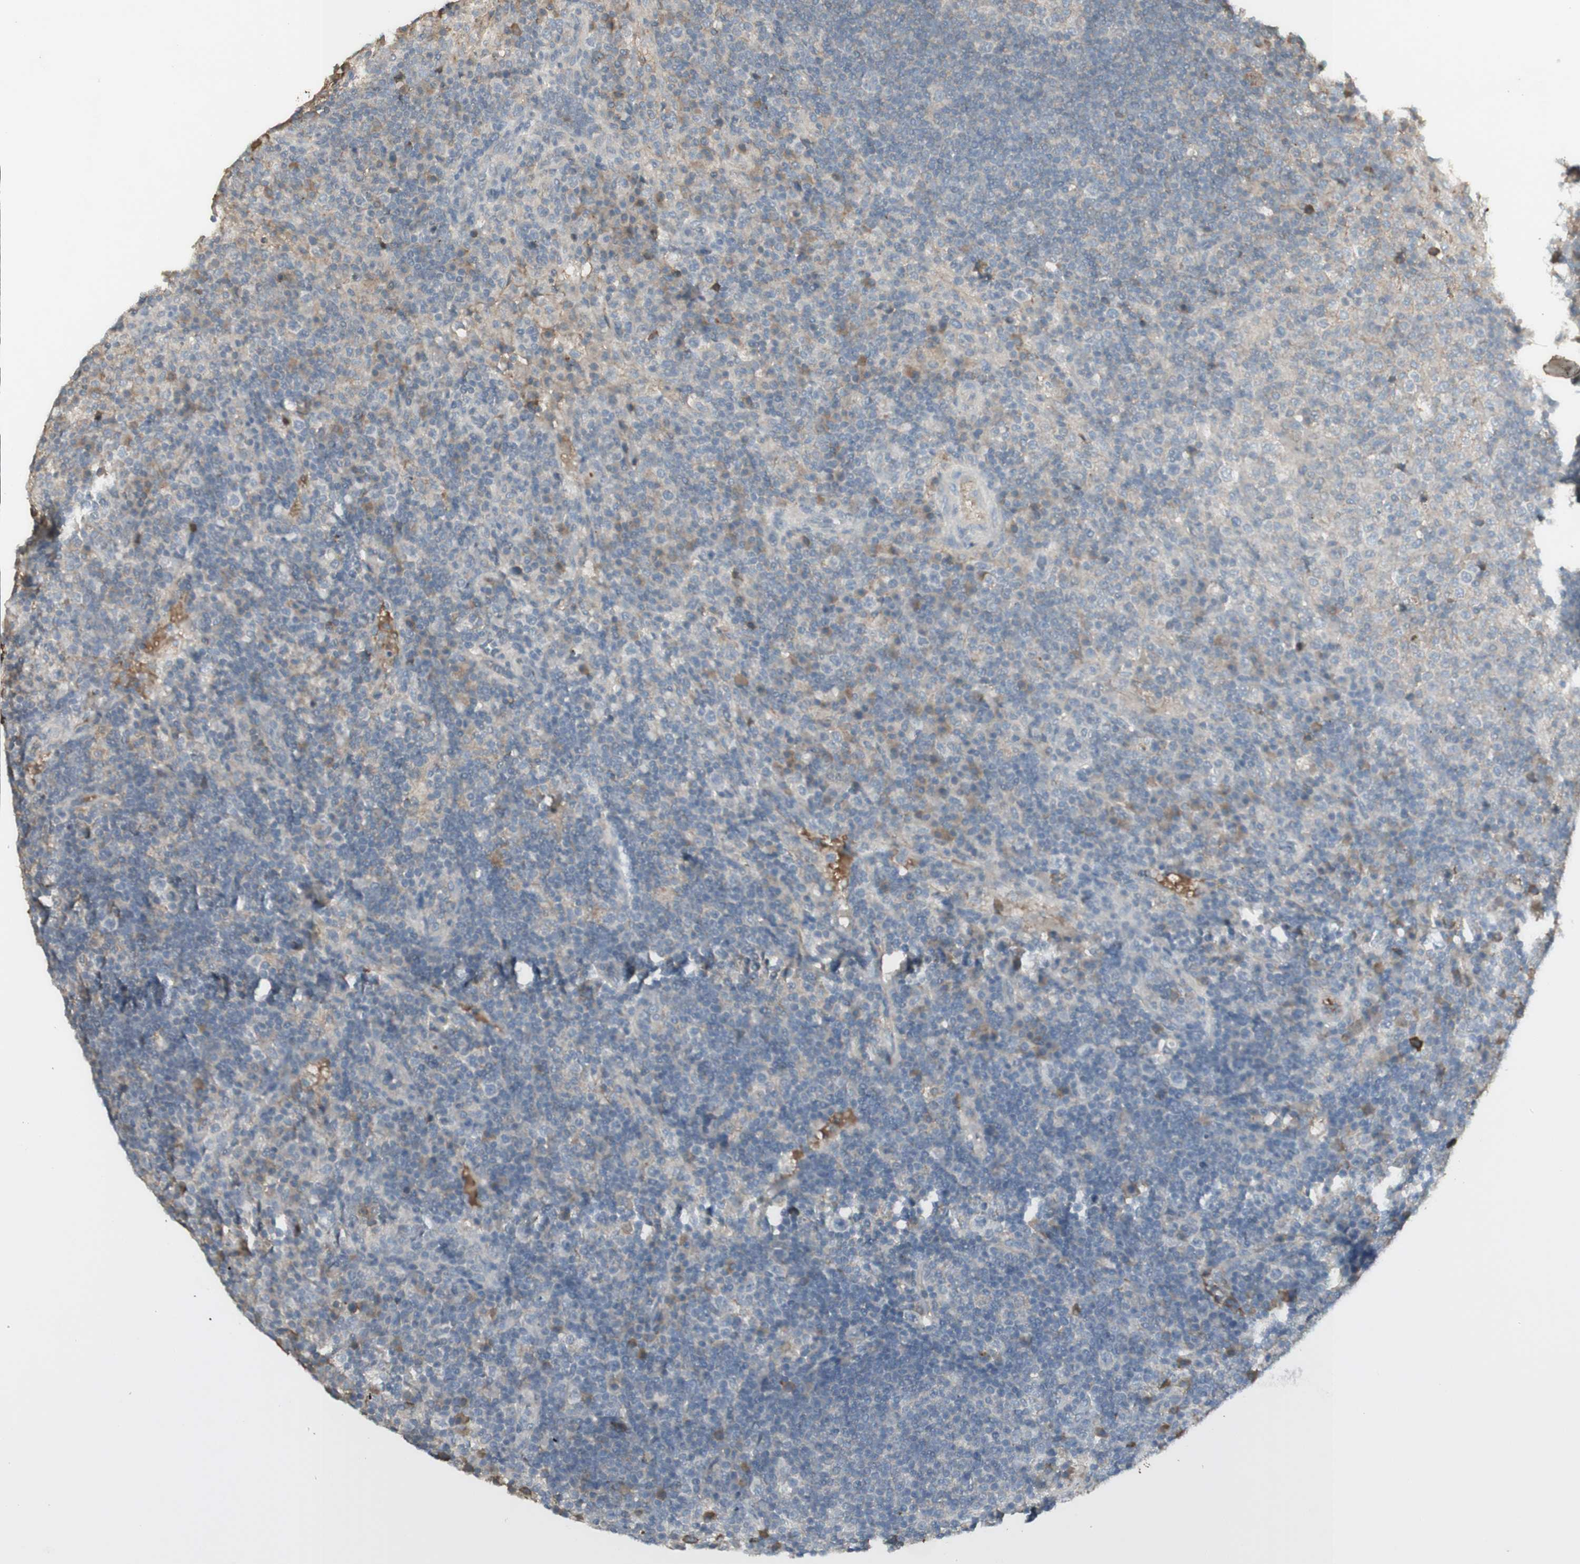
{"staining": {"intensity": "negative", "quantity": "none", "location": "none"}, "tissue": "lymph node", "cell_type": "Germinal center cells", "image_type": "normal", "snomed": [{"axis": "morphology", "description": "Normal tissue, NOS"}, {"axis": "topography", "description": "Lymph node"}], "caption": "High magnification brightfield microscopy of normal lymph node stained with DAB (3,3'-diaminobenzidine) (brown) and counterstained with hematoxylin (blue): germinal center cells show no significant staining.", "gene": "IFNG", "patient": {"sex": "female", "age": 53}}